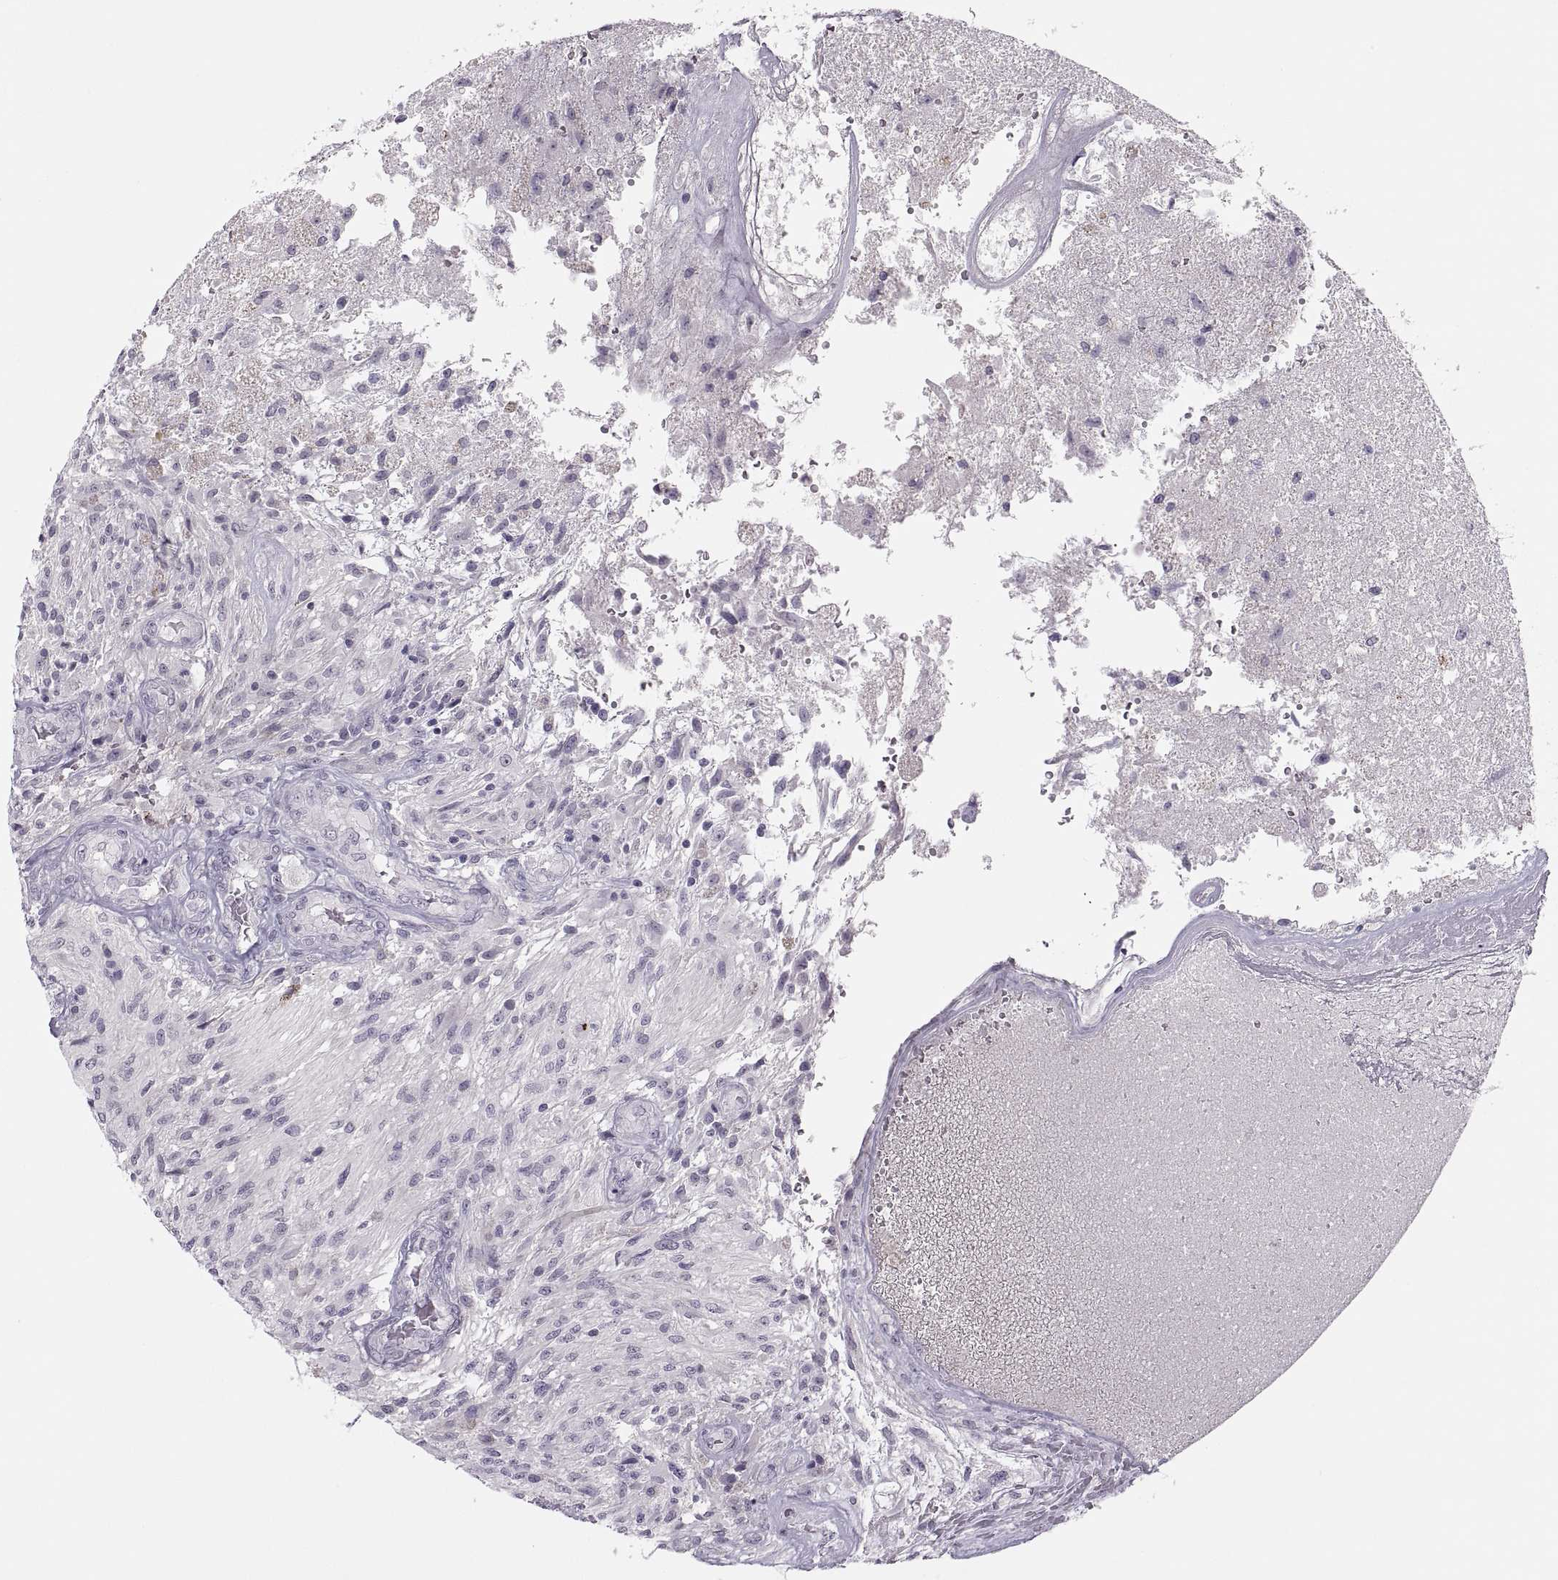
{"staining": {"intensity": "negative", "quantity": "none", "location": "none"}, "tissue": "glioma", "cell_type": "Tumor cells", "image_type": "cancer", "snomed": [{"axis": "morphology", "description": "Glioma, malignant, High grade"}, {"axis": "topography", "description": "Brain"}], "caption": "IHC micrograph of human glioma stained for a protein (brown), which shows no positivity in tumor cells.", "gene": "CHCT1", "patient": {"sex": "male", "age": 56}}